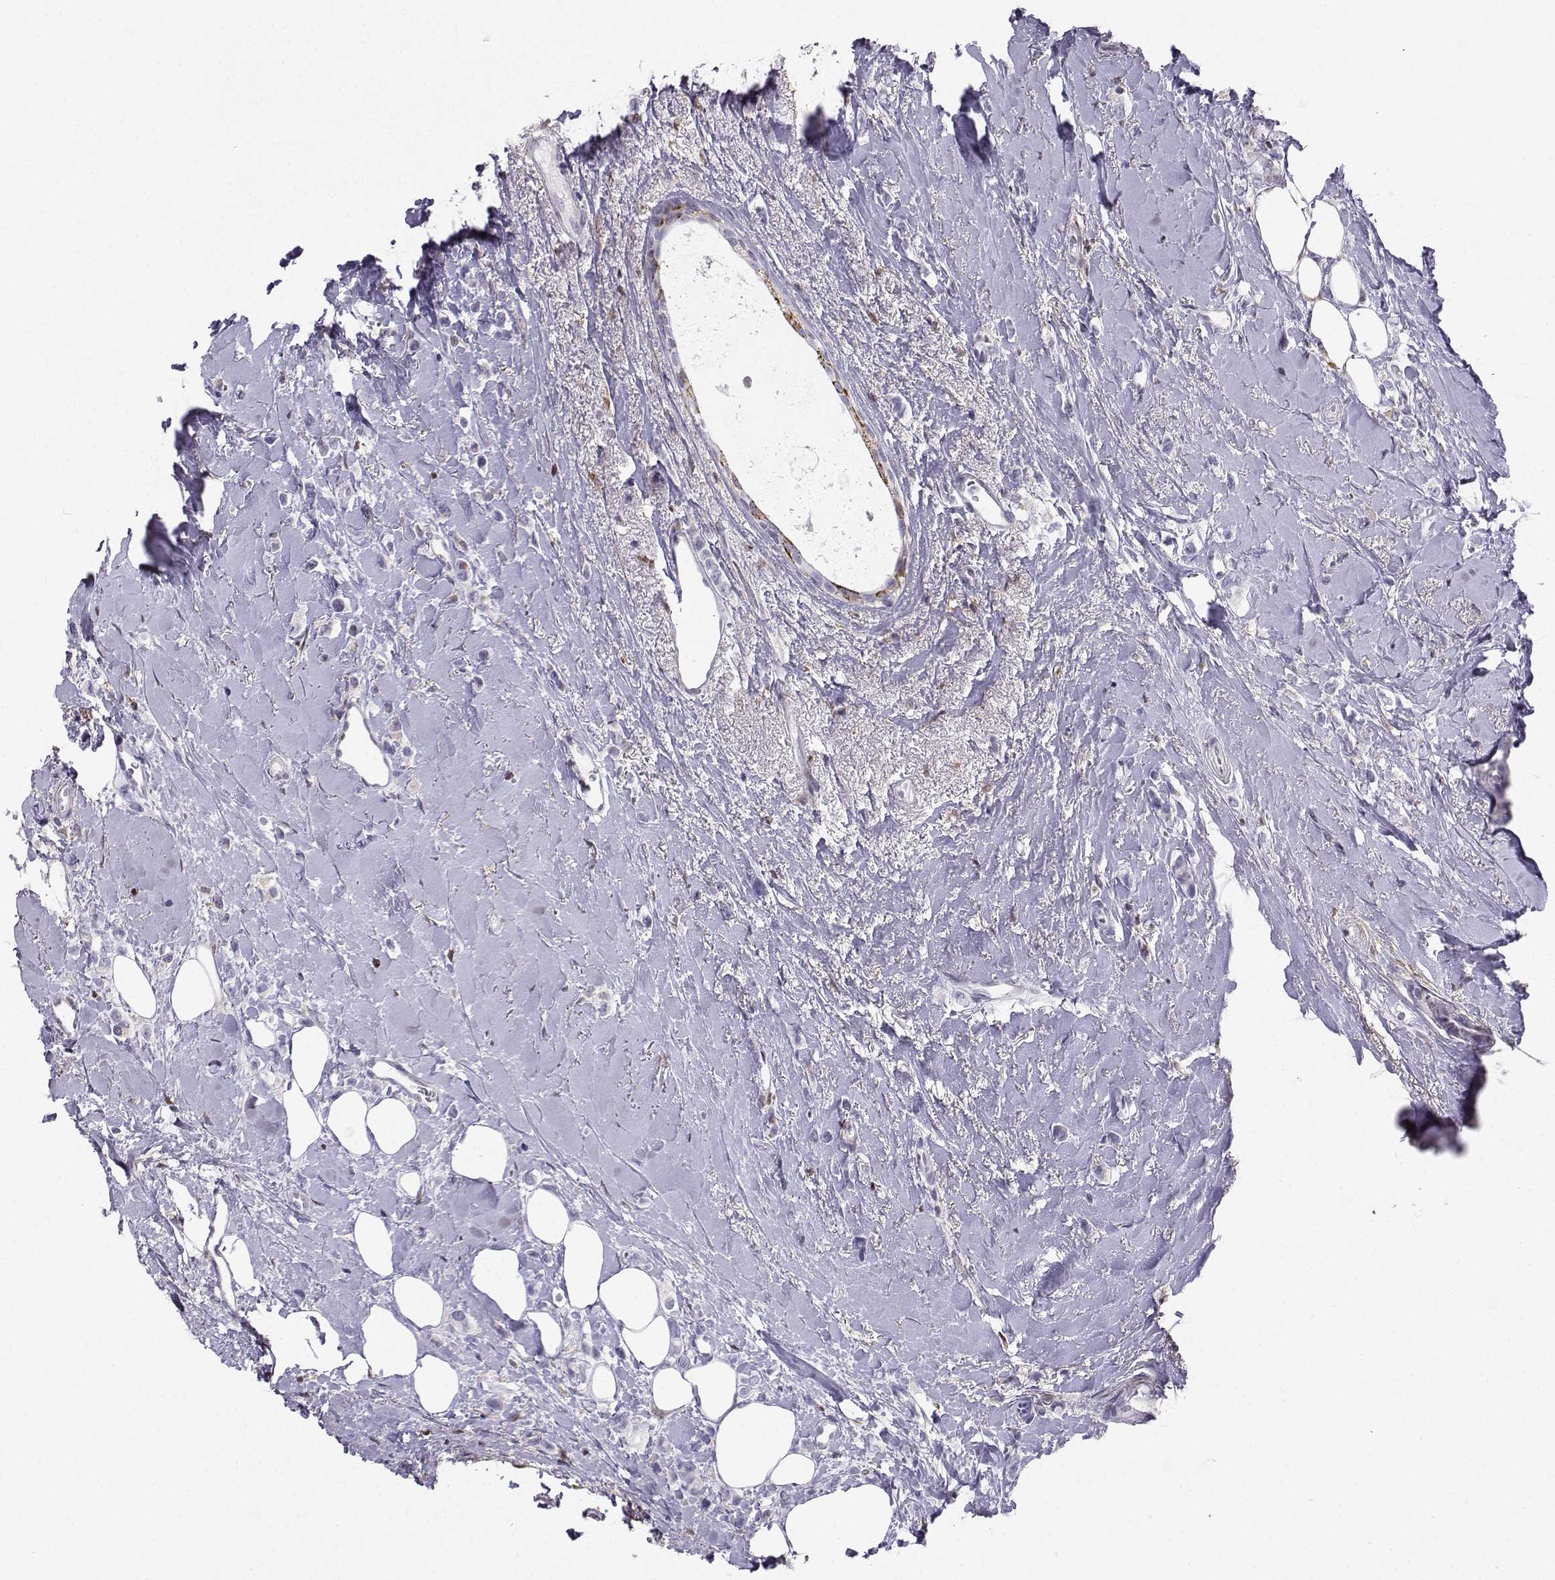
{"staining": {"intensity": "negative", "quantity": "none", "location": "none"}, "tissue": "breast cancer", "cell_type": "Tumor cells", "image_type": "cancer", "snomed": [{"axis": "morphology", "description": "Lobular carcinoma"}, {"axis": "topography", "description": "Breast"}], "caption": "Breast cancer was stained to show a protein in brown. There is no significant staining in tumor cells.", "gene": "DCLK3", "patient": {"sex": "female", "age": 66}}